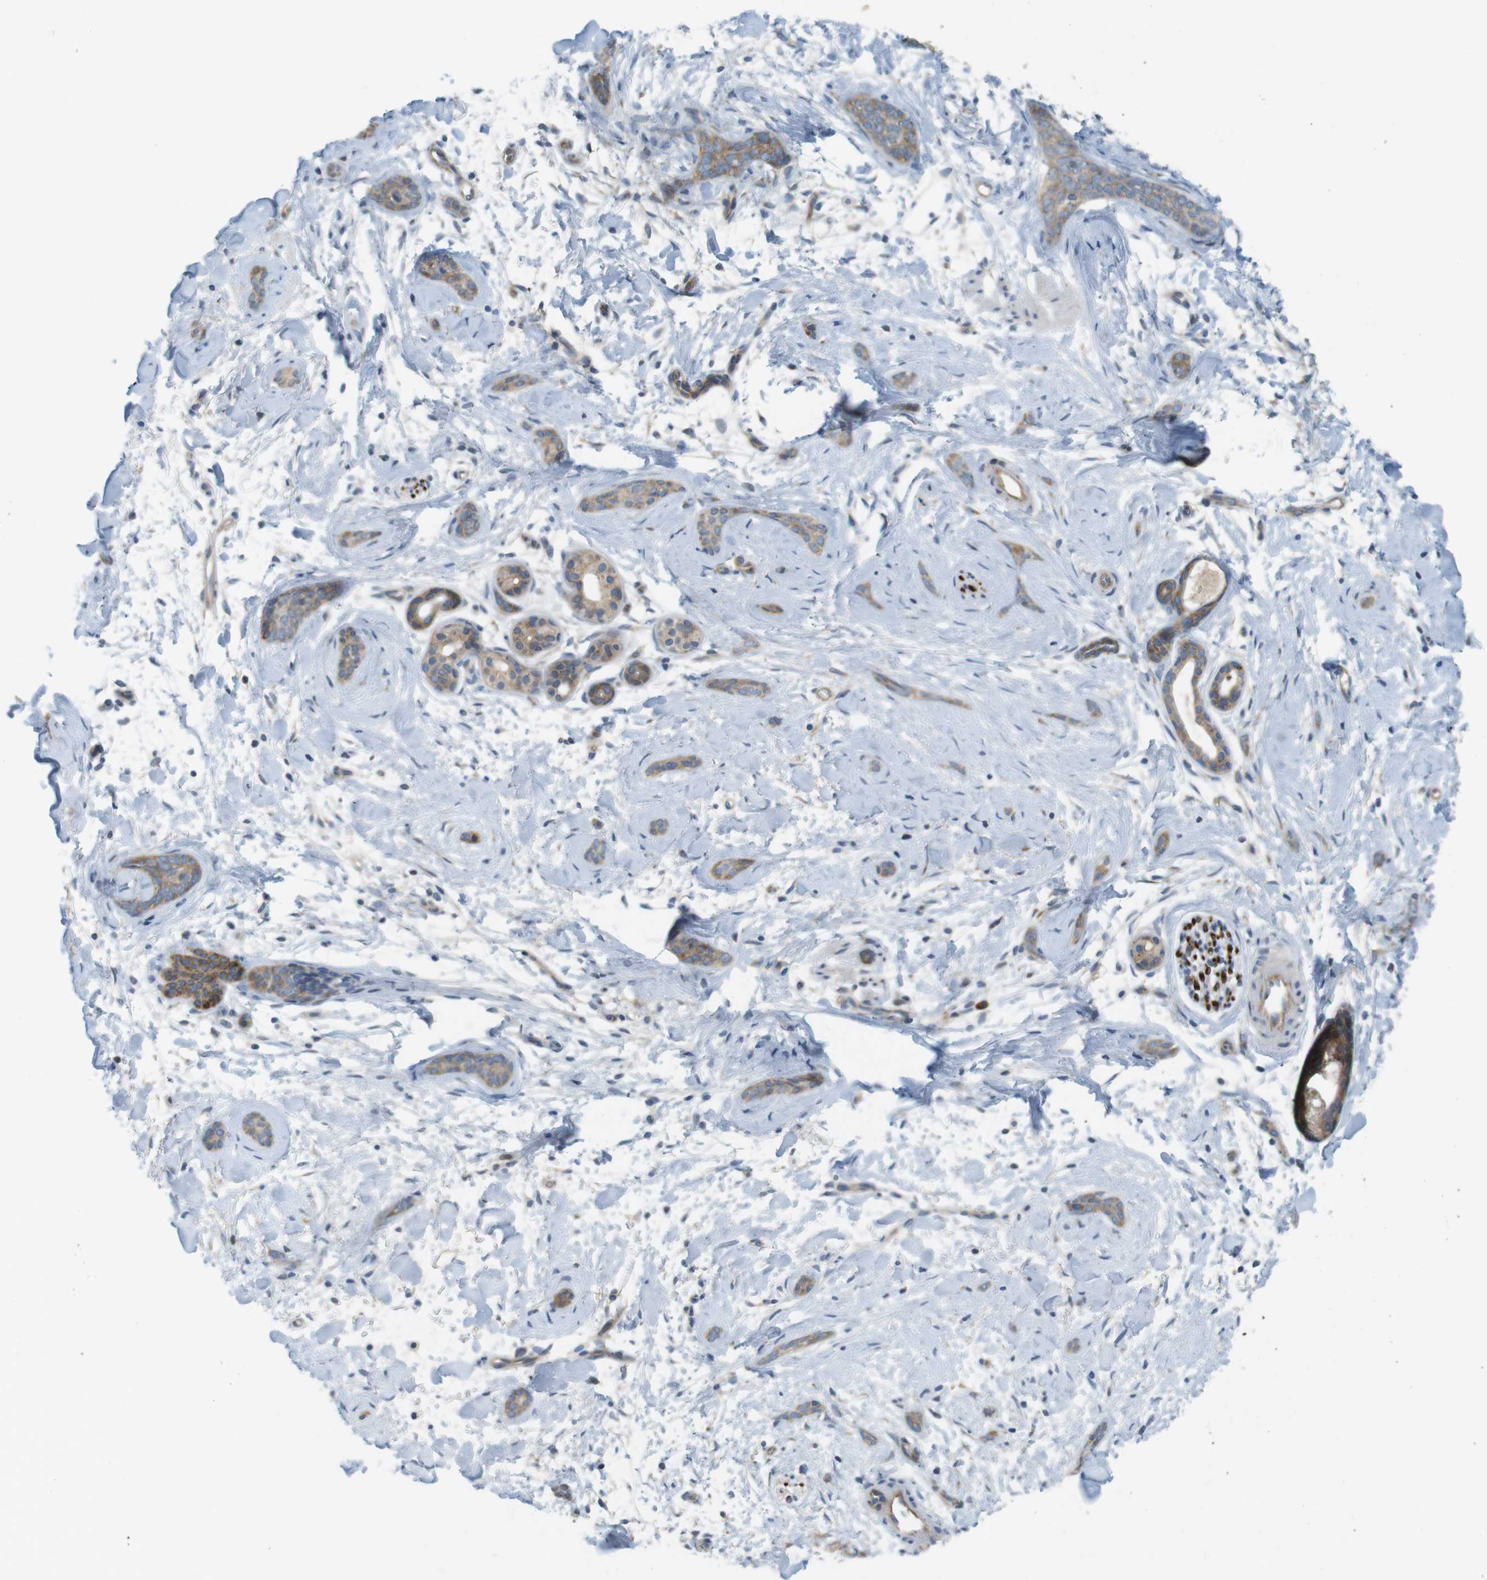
{"staining": {"intensity": "moderate", "quantity": ">75%", "location": "cytoplasmic/membranous"}, "tissue": "skin cancer", "cell_type": "Tumor cells", "image_type": "cancer", "snomed": [{"axis": "morphology", "description": "Basal cell carcinoma"}, {"axis": "morphology", "description": "Adnexal tumor, benign"}, {"axis": "topography", "description": "Skin"}], "caption": "This photomicrograph reveals immunohistochemistry (IHC) staining of human skin cancer, with medium moderate cytoplasmic/membranous staining in approximately >75% of tumor cells.", "gene": "GJC3", "patient": {"sex": "female", "age": 42}}